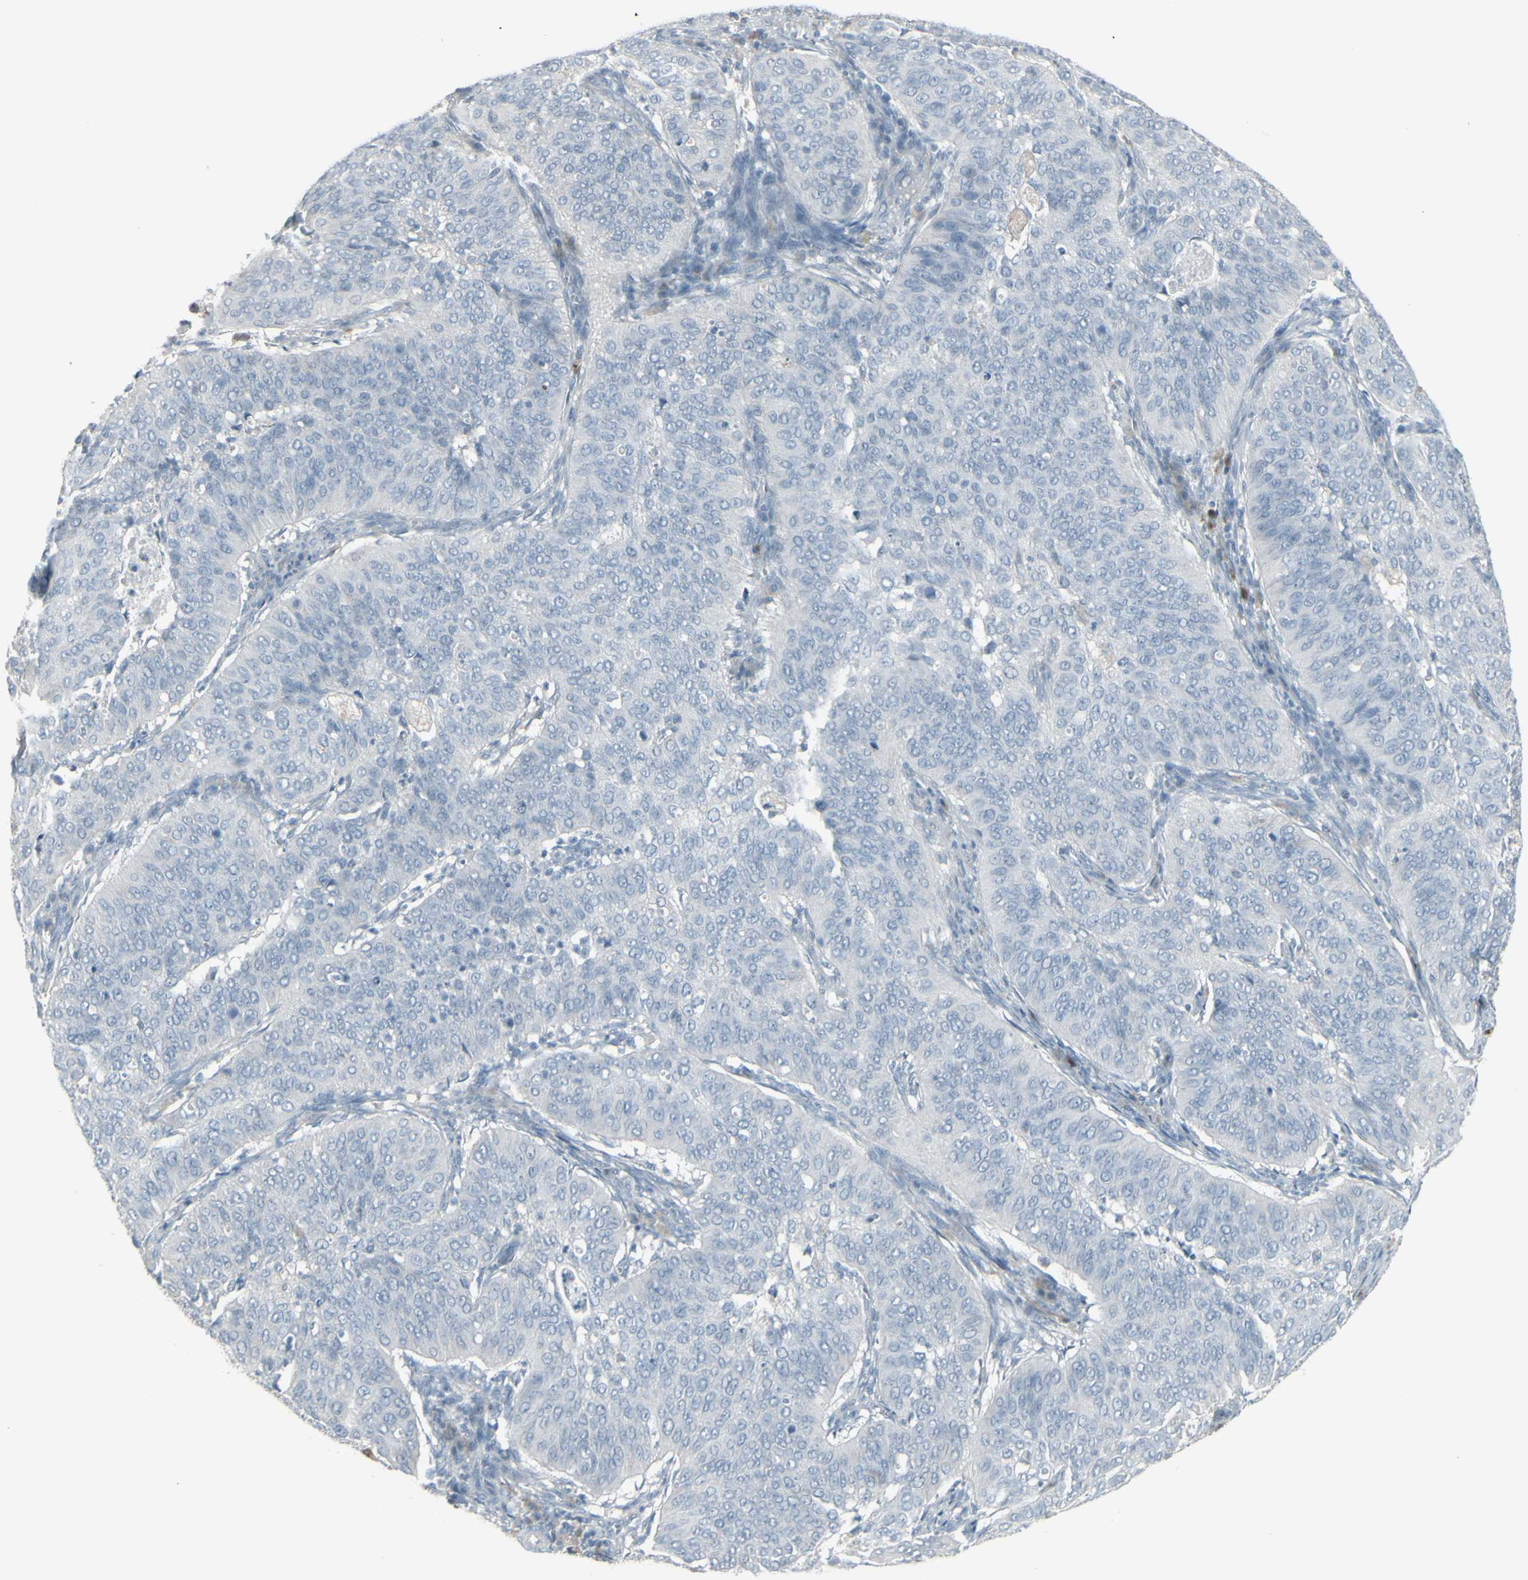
{"staining": {"intensity": "negative", "quantity": "none", "location": "none"}, "tissue": "cervical cancer", "cell_type": "Tumor cells", "image_type": "cancer", "snomed": [{"axis": "morphology", "description": "Normal tissue, NOS"}, {"axis": "morphology", "description": "Squamous cell carcinoma, NOS"}, {"axis": "topography", "description": "Cervix"}], "caption": "DAB immunohistochemical staining of squamous cell carcinoma (cervical) reveals no significant expression in tumor cells. Brightfield microscopy of immunohistochemistry (IHC) stained with DAB (3,3'-diaminobenzidine) (brown) and hematoxylin (blue), captured at high magnification.", "gene": "CD79B", "patient": {"sex": "female", "age": 39}}